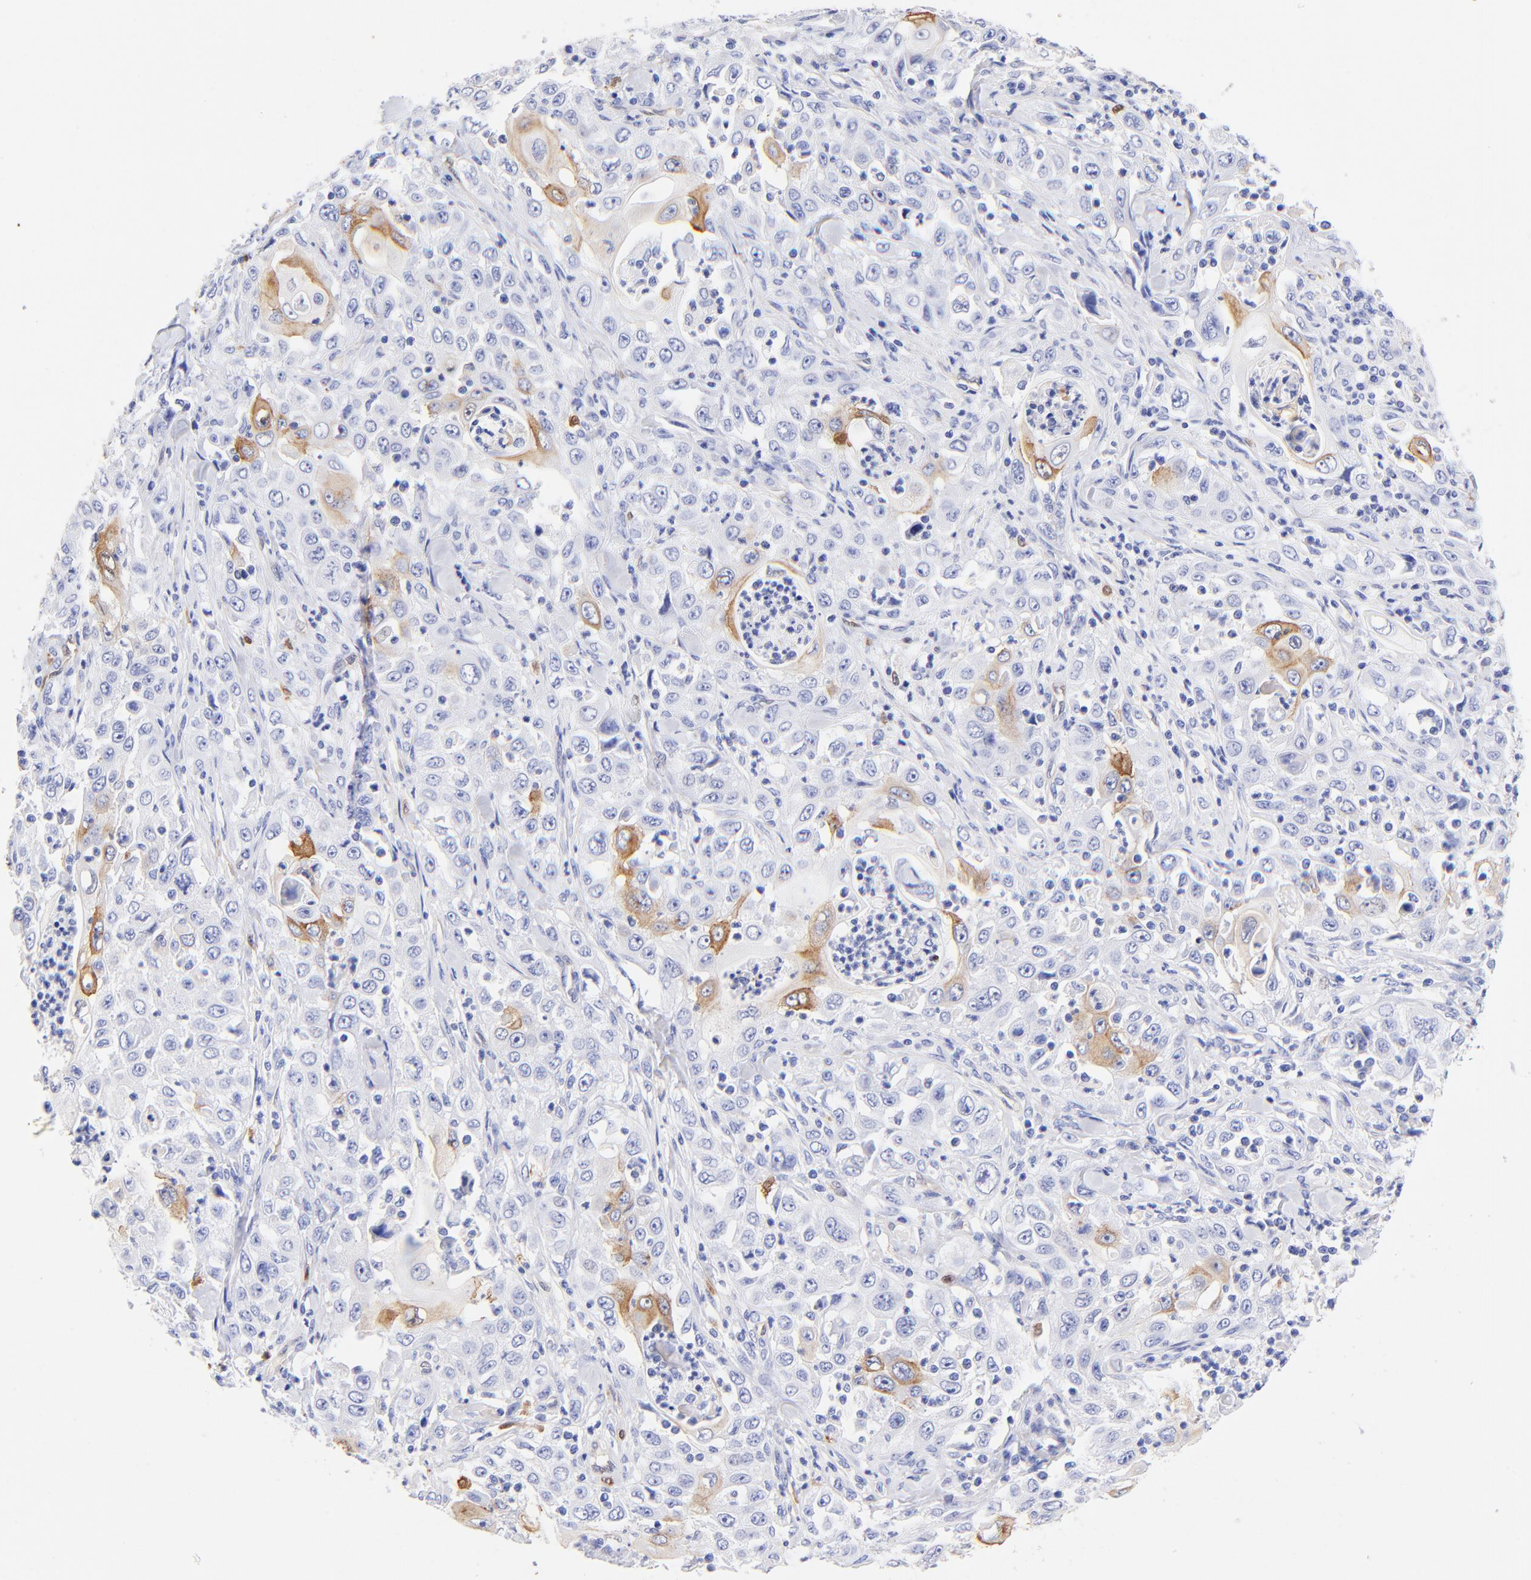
{"staining": {"intensity": "moderate", "quantity": "<25%", "location": "cytoplasmic/membranous"}, "tissue": "pancreatic cancer", "cell_type": "Tumor cells", "image_type": "cancer", "snomed": [{"axis": "morphology", "description": "Adenocarcinoma, NOS"}, {"axis": "topography", "description": "Pancreas"}], "caption": "Protein staining by immunohistochemistry shows moderate cytoplasmic/membranous staining in about <25% of tumor cells in pancreatic adenocarcinoma.", "gene": "ALDH1A1", "patient": {"sex": "male", "age": 70}}